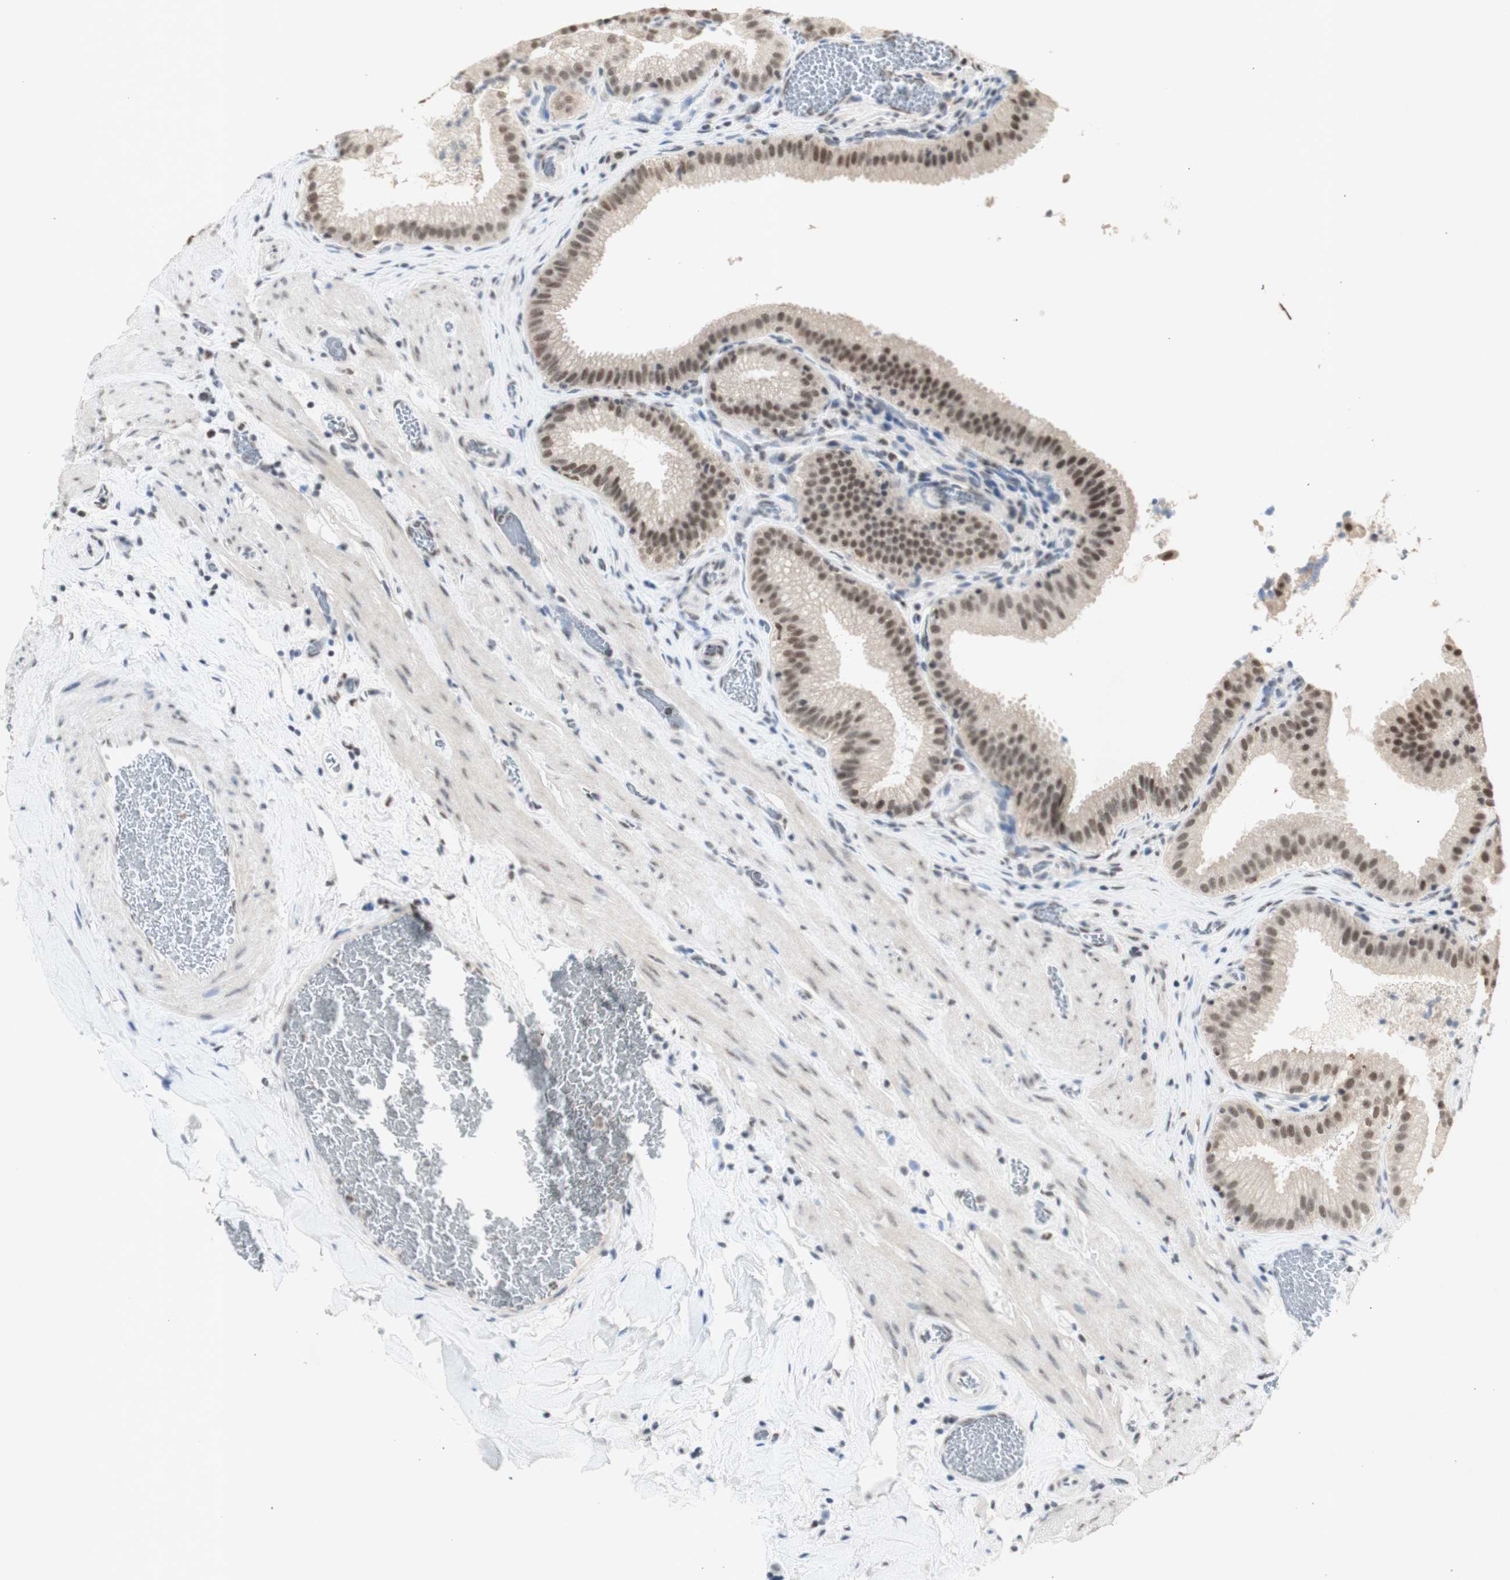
{"staining": {"intensity": "moderate", "quantity": ">75%", "location": "nuclear"}, "tissue": "gallbladder", "cell_type": "Glandular cells", "image_type": "normal", "snomed": [{"axis": "morphology", "description": "Normal tissue, NOS"}, {"axis": "topography", "description": "Gallbladder"}], "caption": "The micrograph reveals immunohistochemical staining of normal gallbladder. There is moderate nuclear positivity is present in about >75% of glandular cells.", "gene": "SNRPB", "patient": {"sex": "male", "age": 54}}